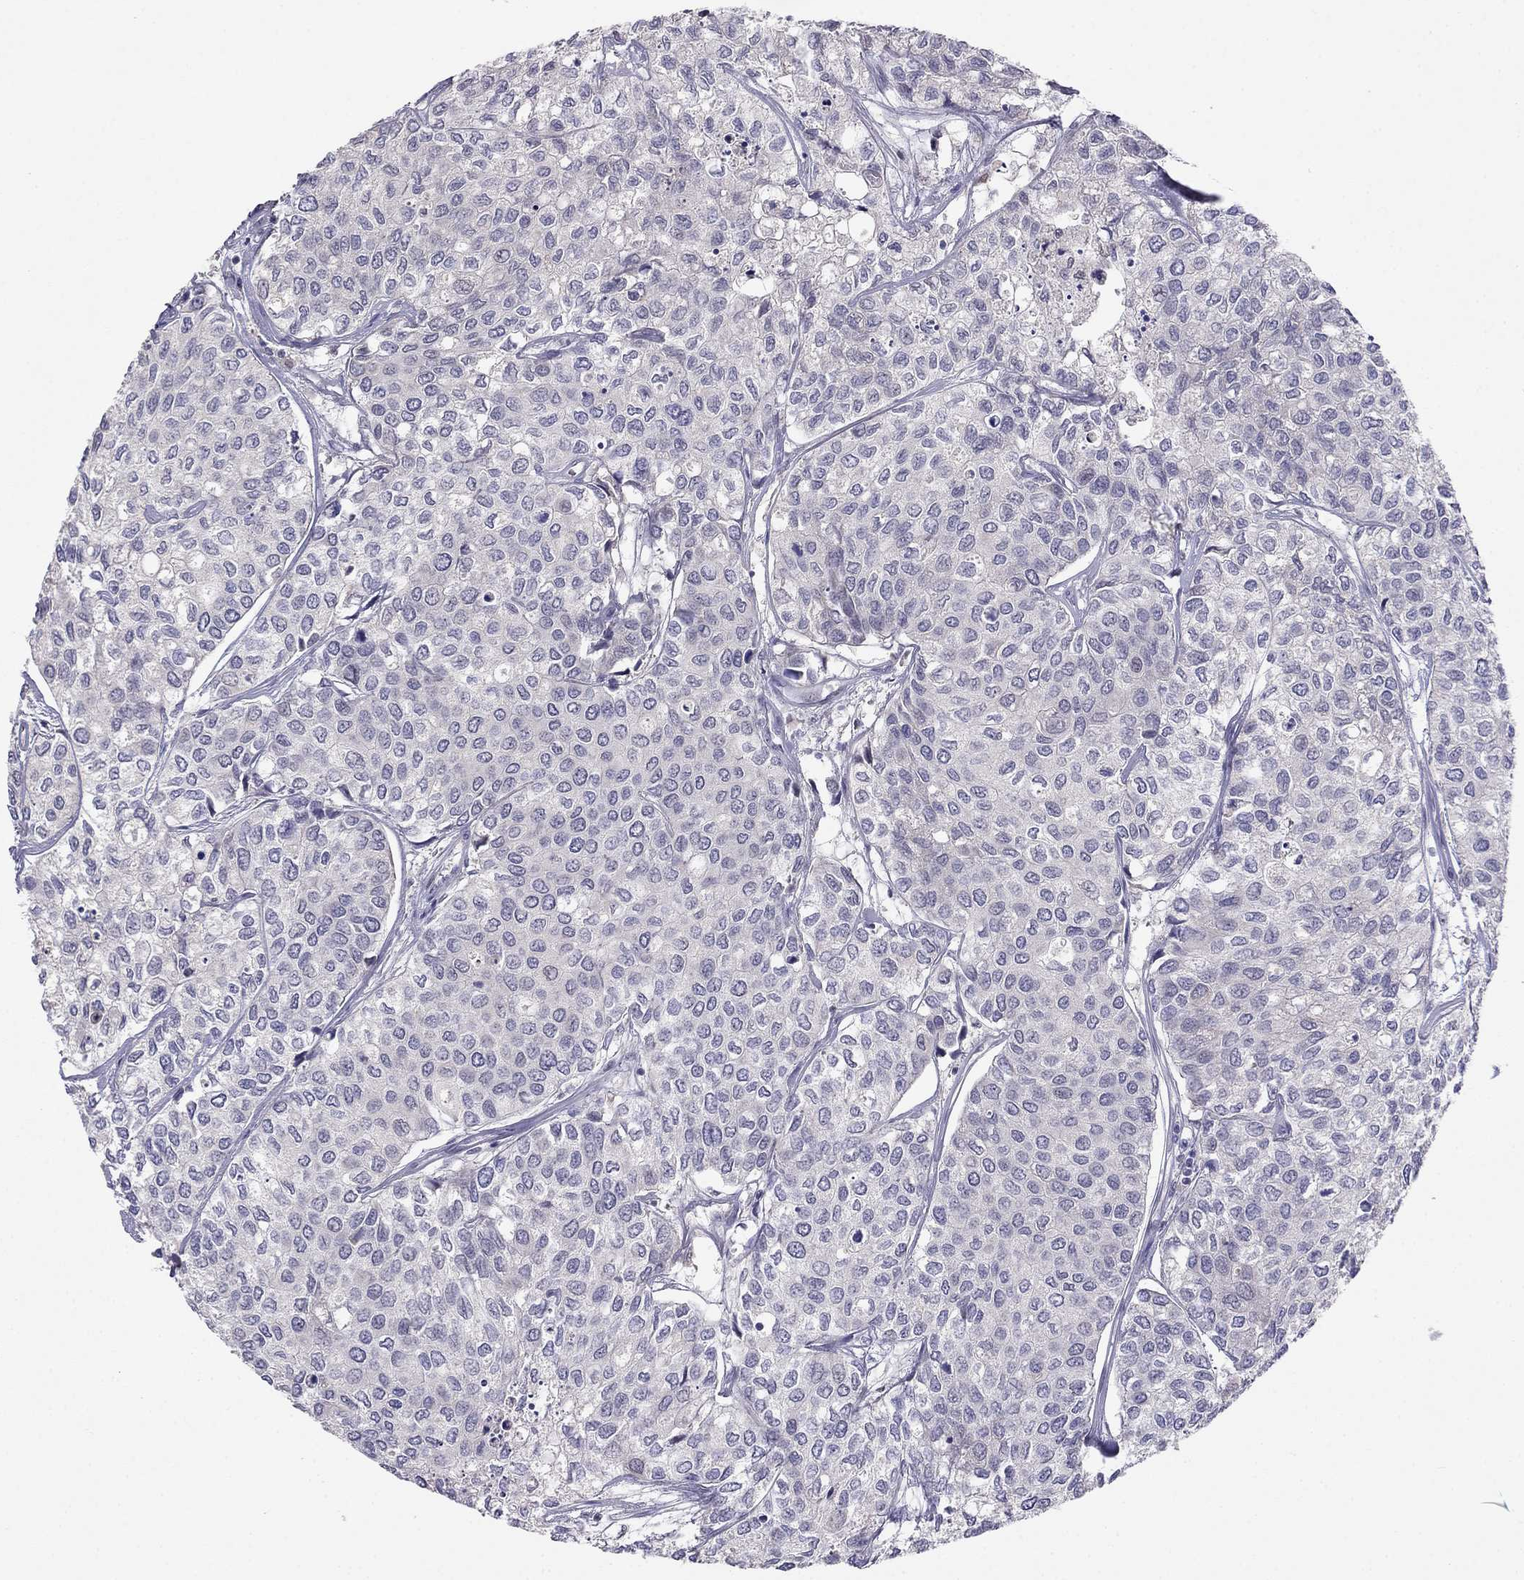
{"staining": {"intensity": "negative", "quantity": "none", "location": "none"}, "tissue": "urothelial cancer", "cell_type": "Tumor cells", "image_type": "cancer", "snomed": [{"axis": "morphology", "description": "Urothelial carcinoma, High grade"}, {"axis": "topography", "description": "Urinary bladder"}], "caption": "Tumor cells are negative for protein expression in human urothelial cancer. The staining was performed using DAB to visualize the protein expression in brown, while the nuclei were stained in blue with hematoxylin (Magnification: 20x).", "gene": "LRRC39", "patient": {"sex": "male", "age": 73}}